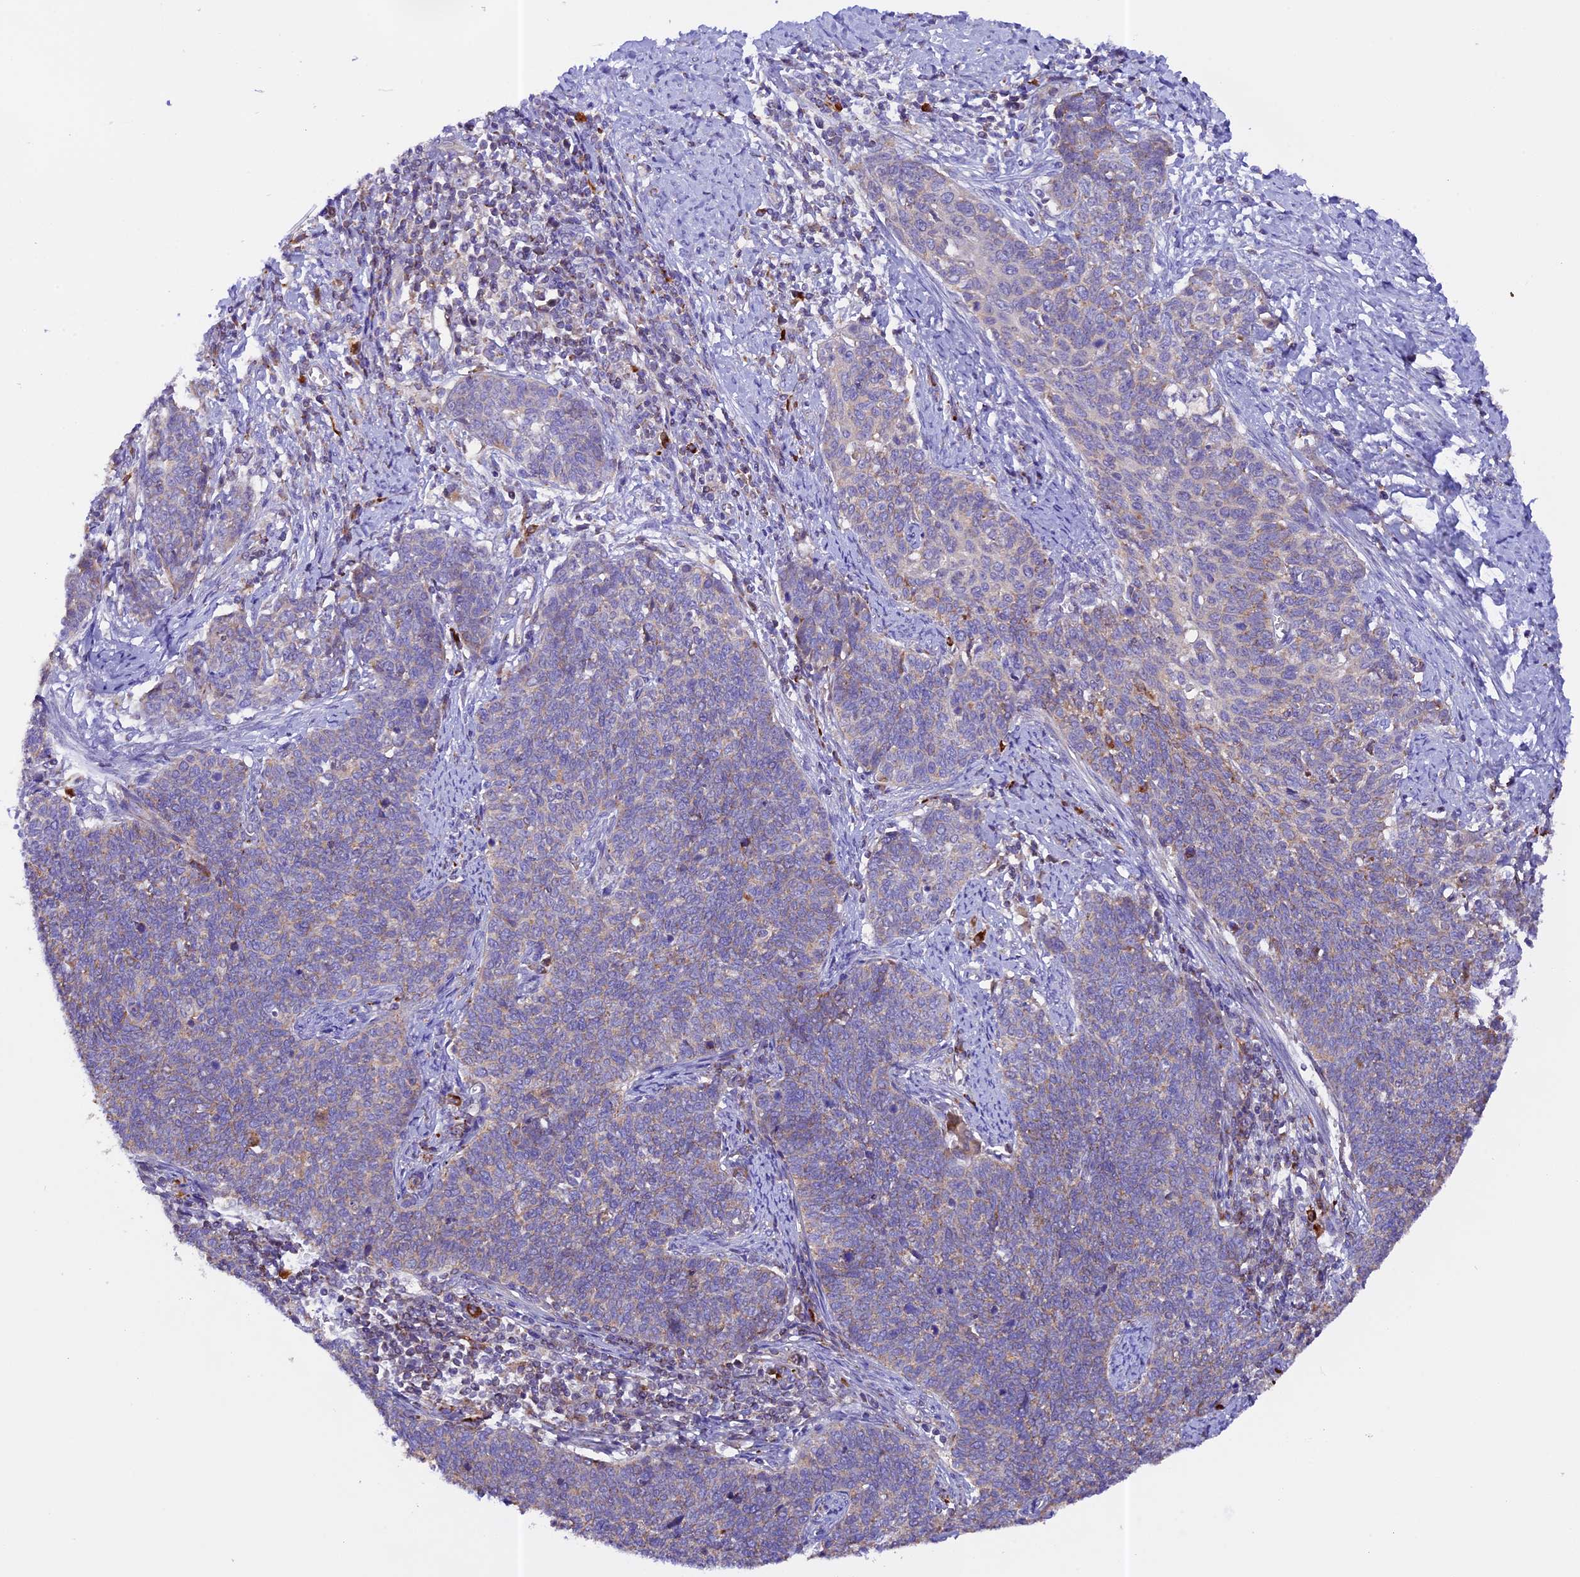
{"staining": {"intensity": "weak", "quantity": "25%-75%", "location": "cytoplasmic/membranous"}, "tissue": "cervical cancer", "cell_type": "Tumor cells", "image_type": "cancer", "snomed": [{"axis": "morphology", "description": "Squamous cell carcinoma, NOS"}, {"axis": "topography", "description": "Cervix"}], "caption": "Immunohistochemistry image of neoplastic tissue: cervical cancer stained using immunohistochemistry demonstrates low levels of weak protein expression localized specifically in the cytoplasmic/membranous of tumor cells, appearing as a cytoplasmic/membranous brown color.", "gene": "METTL22", "patient": {"sex": "female", "age": 39}}